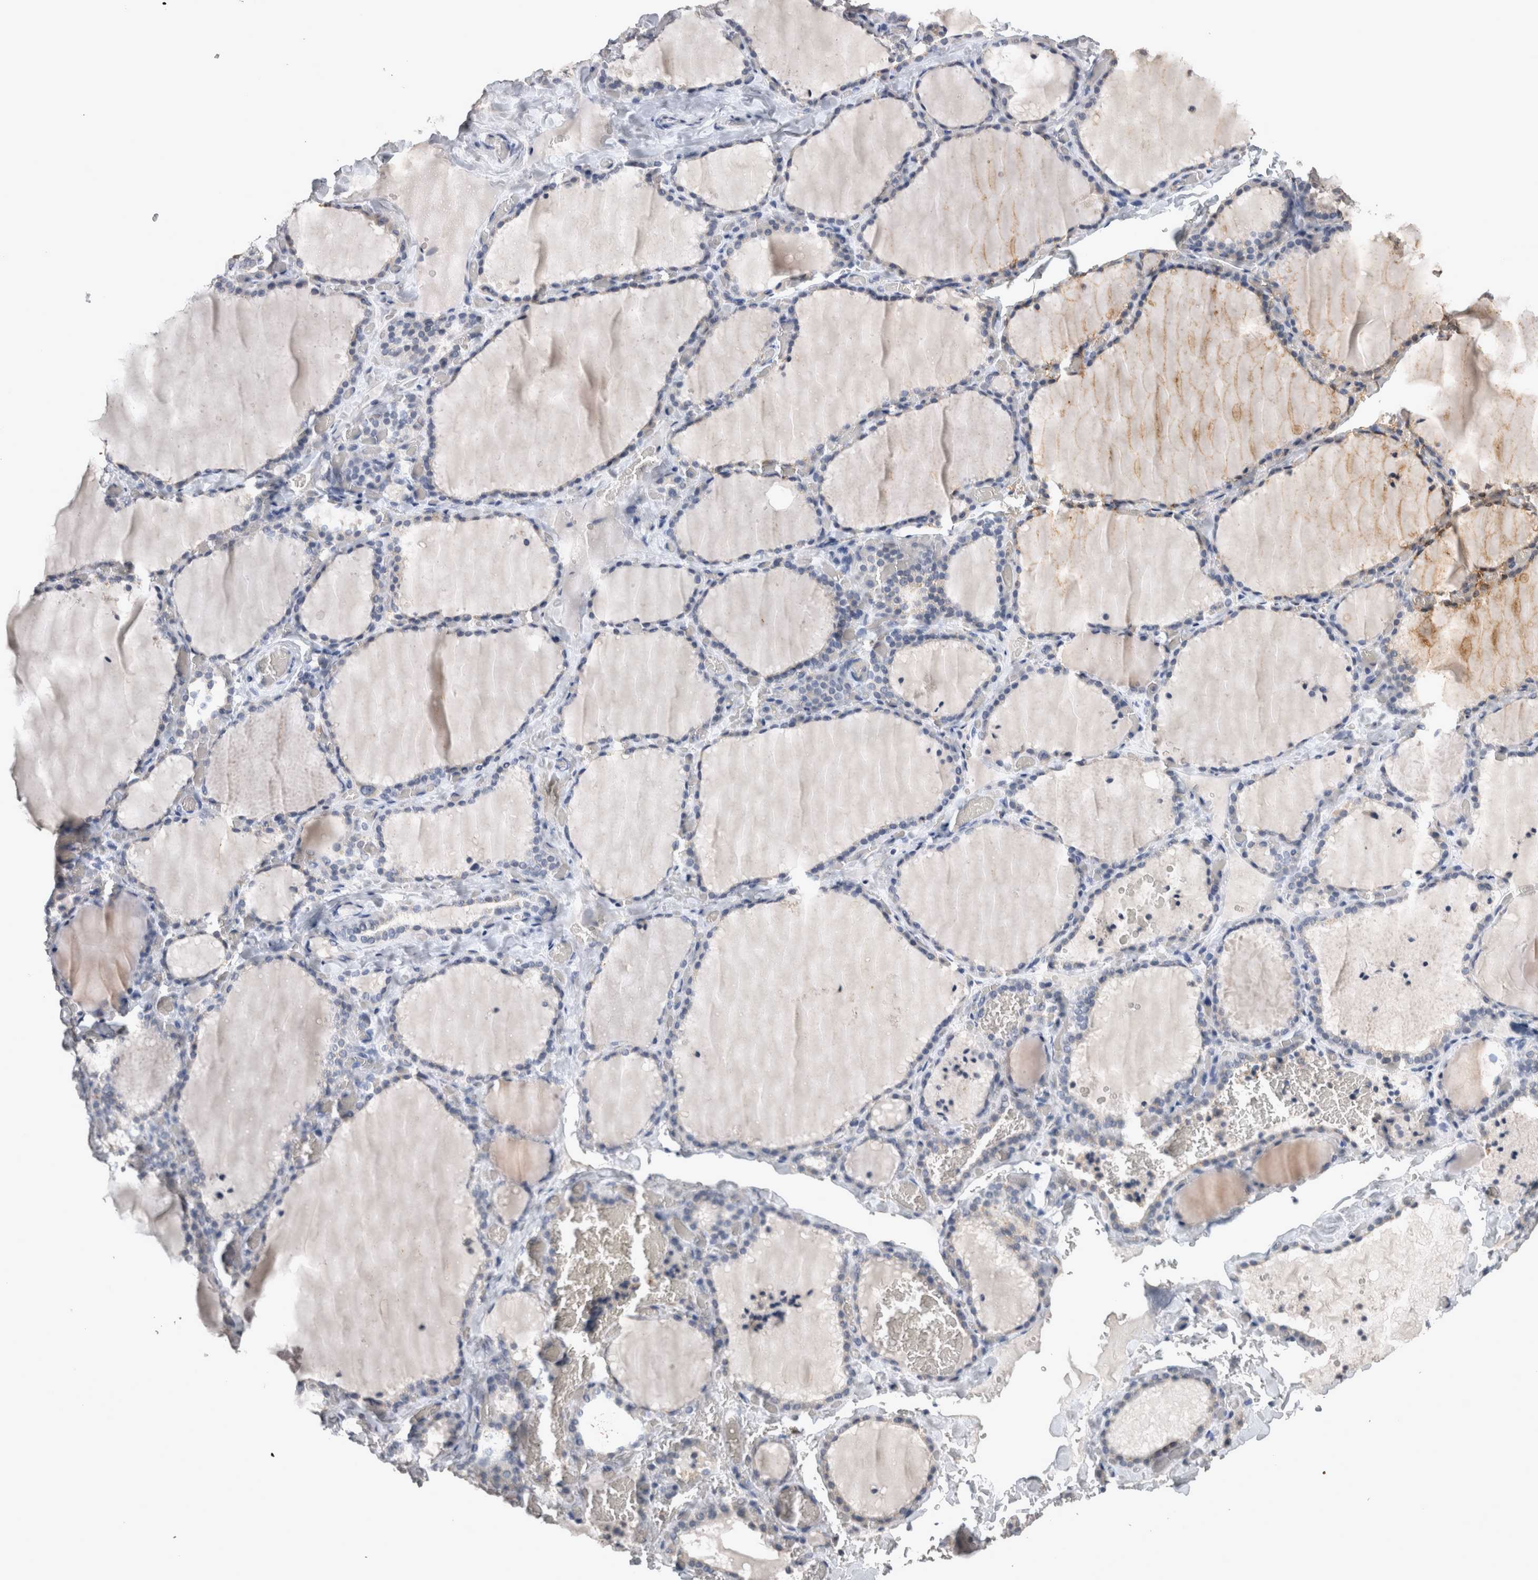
{"staining": {"intensity": "negative", "quantity": "none", "location": "none"}, "tissue": "thyroid gland", "cell_type": "Glandular cells", "image_type": "normal", "snomed": [{"axis": "morphology", "description": "Normal tissue, NOS"}, {"axis": "topography", "description": "Thyroid gland"}], "caption": "This is an immunohistochemistry image of normal thyroid gland. There is no positivity in glandular cells.", "gene": "WNT7A", "patient": {"sex": "female", "age": 22}}